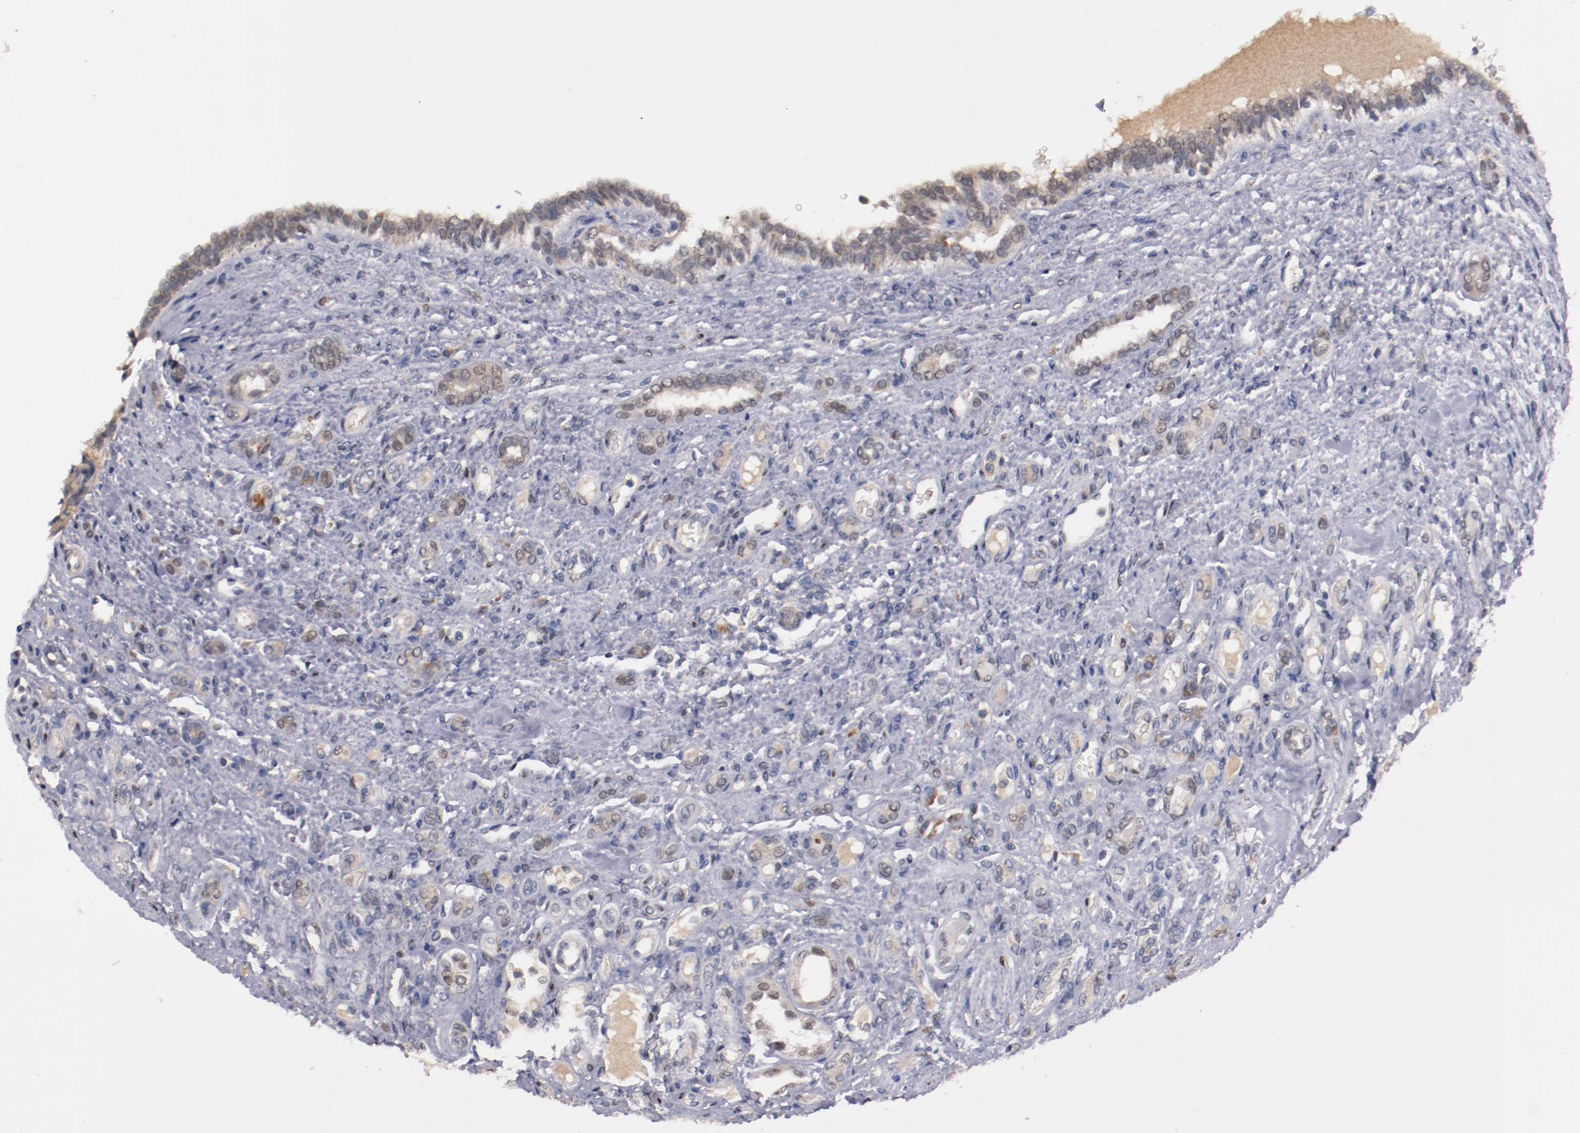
{"staining": {"intensity": "weak", "quantity": "25%-75%", "location": "cytoplasmic/membranous"}, "tissue": "renal cancer", "cell_type": "Tumor cells", "image_type": "cancer", "snomed": [{"axis": "morphology", "description": "Inflammation, NOS"}, {"axis": "morphology", "description": "Adenocarcinoma, NOS"}, {"axis": "topography", "description": "Kidney"}], "caption": "This image exhibits renal cancer stained with immunohistochemistry (IHC) to label a protein in brown. The cytoplasmic/membranous of tumor cells show weak positivity for the protein. Nuclei are counter-stained blue.", "gene": "FAM81A", "patient": {"sex": "male", "age": 68}}